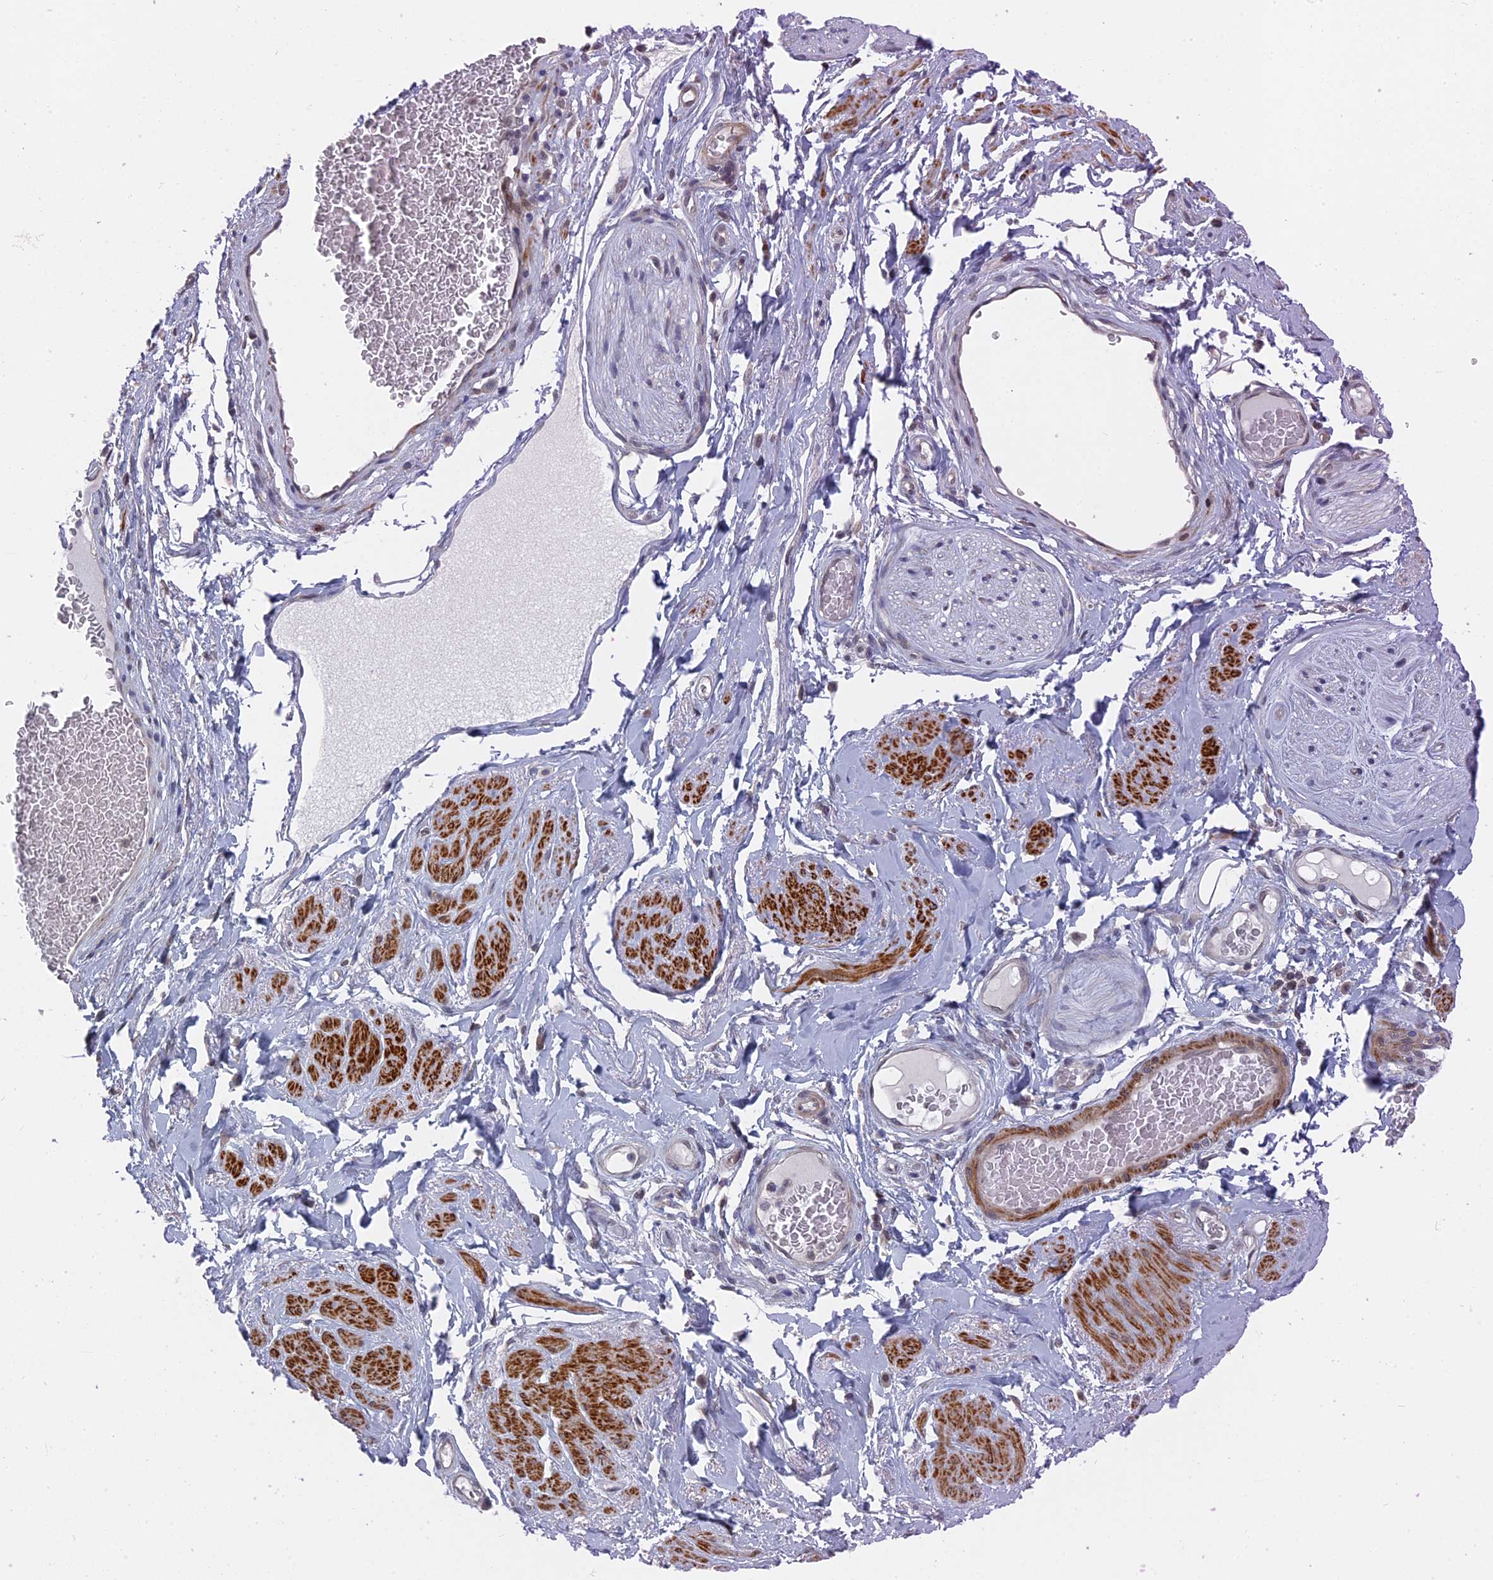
{"staining": {"intensity": "weak", "quantity": "25%-75%", "location": "cytoplasmic/membranous"}, "tissue": "adipose tissue", "cell_type": "Adipocytes", "image_type": "normal", "snomed": [{"axis": "morphology", "description": "Normal tissue, NOS"}, {"axis": "morphology", "description": "Adenocarcinoma, NOS"}, {"axis": "topography", "description": "Rectum"}, {"axis": "topography", "description": "Vagina"}, {"axis": "topography", "description": "Peripheral nerve tissue"}], "caption": "Adipose tissue stained for a protein (brown) demonstrates weak cytoplasmic/membranous positive expression in approximately 25%-75% of adipocytes.", "gene": "MTRF1", "patient": {"sex": "female", "age": 71}}